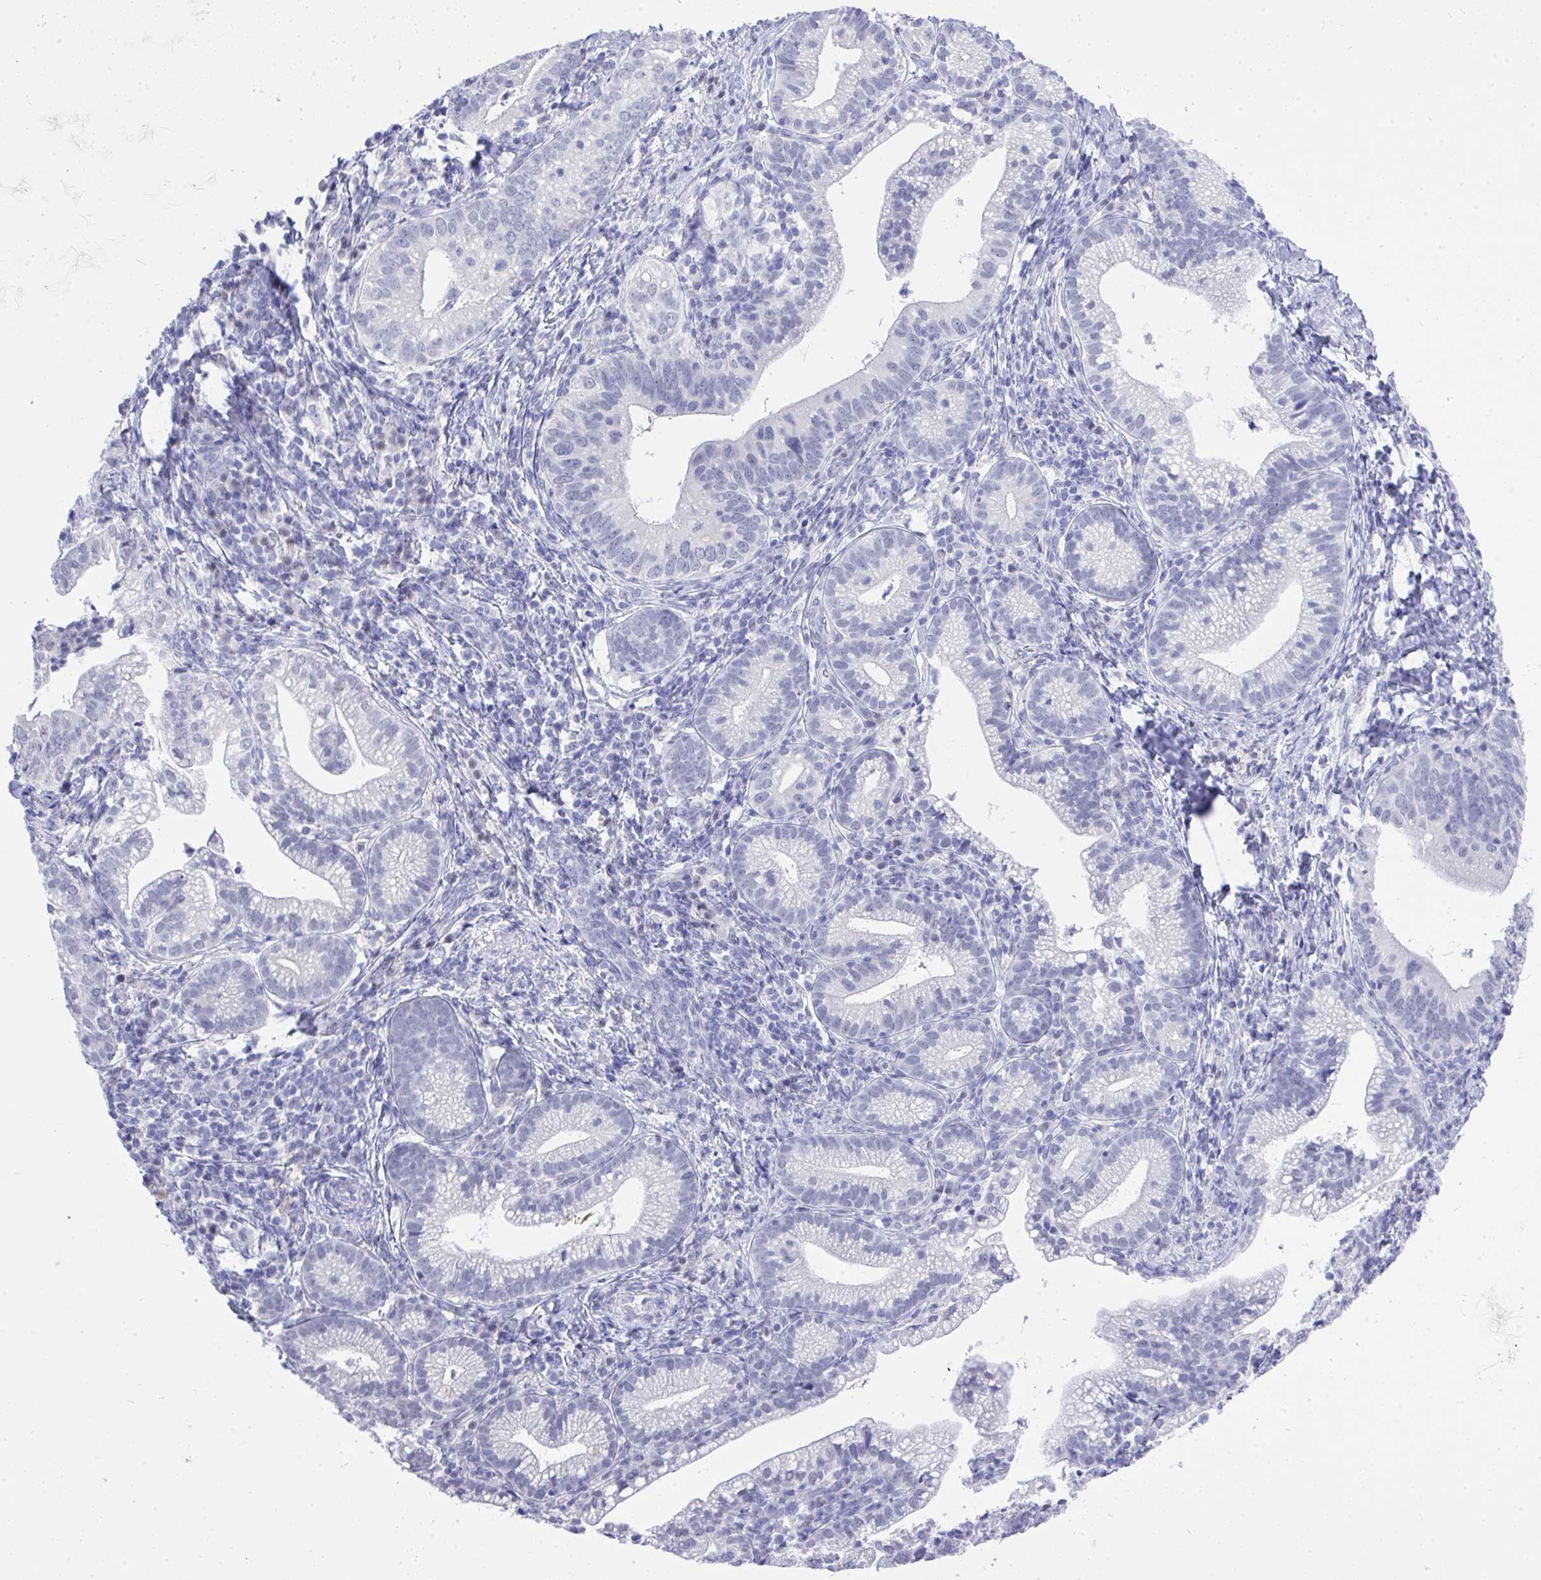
{"staining": {"intensity": "negative", "quantity": "none", "location": "none"}, "tissue": "cervical cancer", "cell_type": "Tumor cells", "image_type": "cancer", "snomed": [{"axis": "morphology", "description": "Normal tissue, NOS"}, {"axis": "morphology", "description": "Adenocarcinoma, NOS"}, {"axis": "topography", "description": "Cervix"}], "caption": "Immunohistochemistry (IHC) micrograph of adenocarcinoma (cervical) stained for a protein (brown), which exhibits no positivity in tumor cells.", "gene": "MS4A12", "patient": {"sex": "female", "age": 44}}